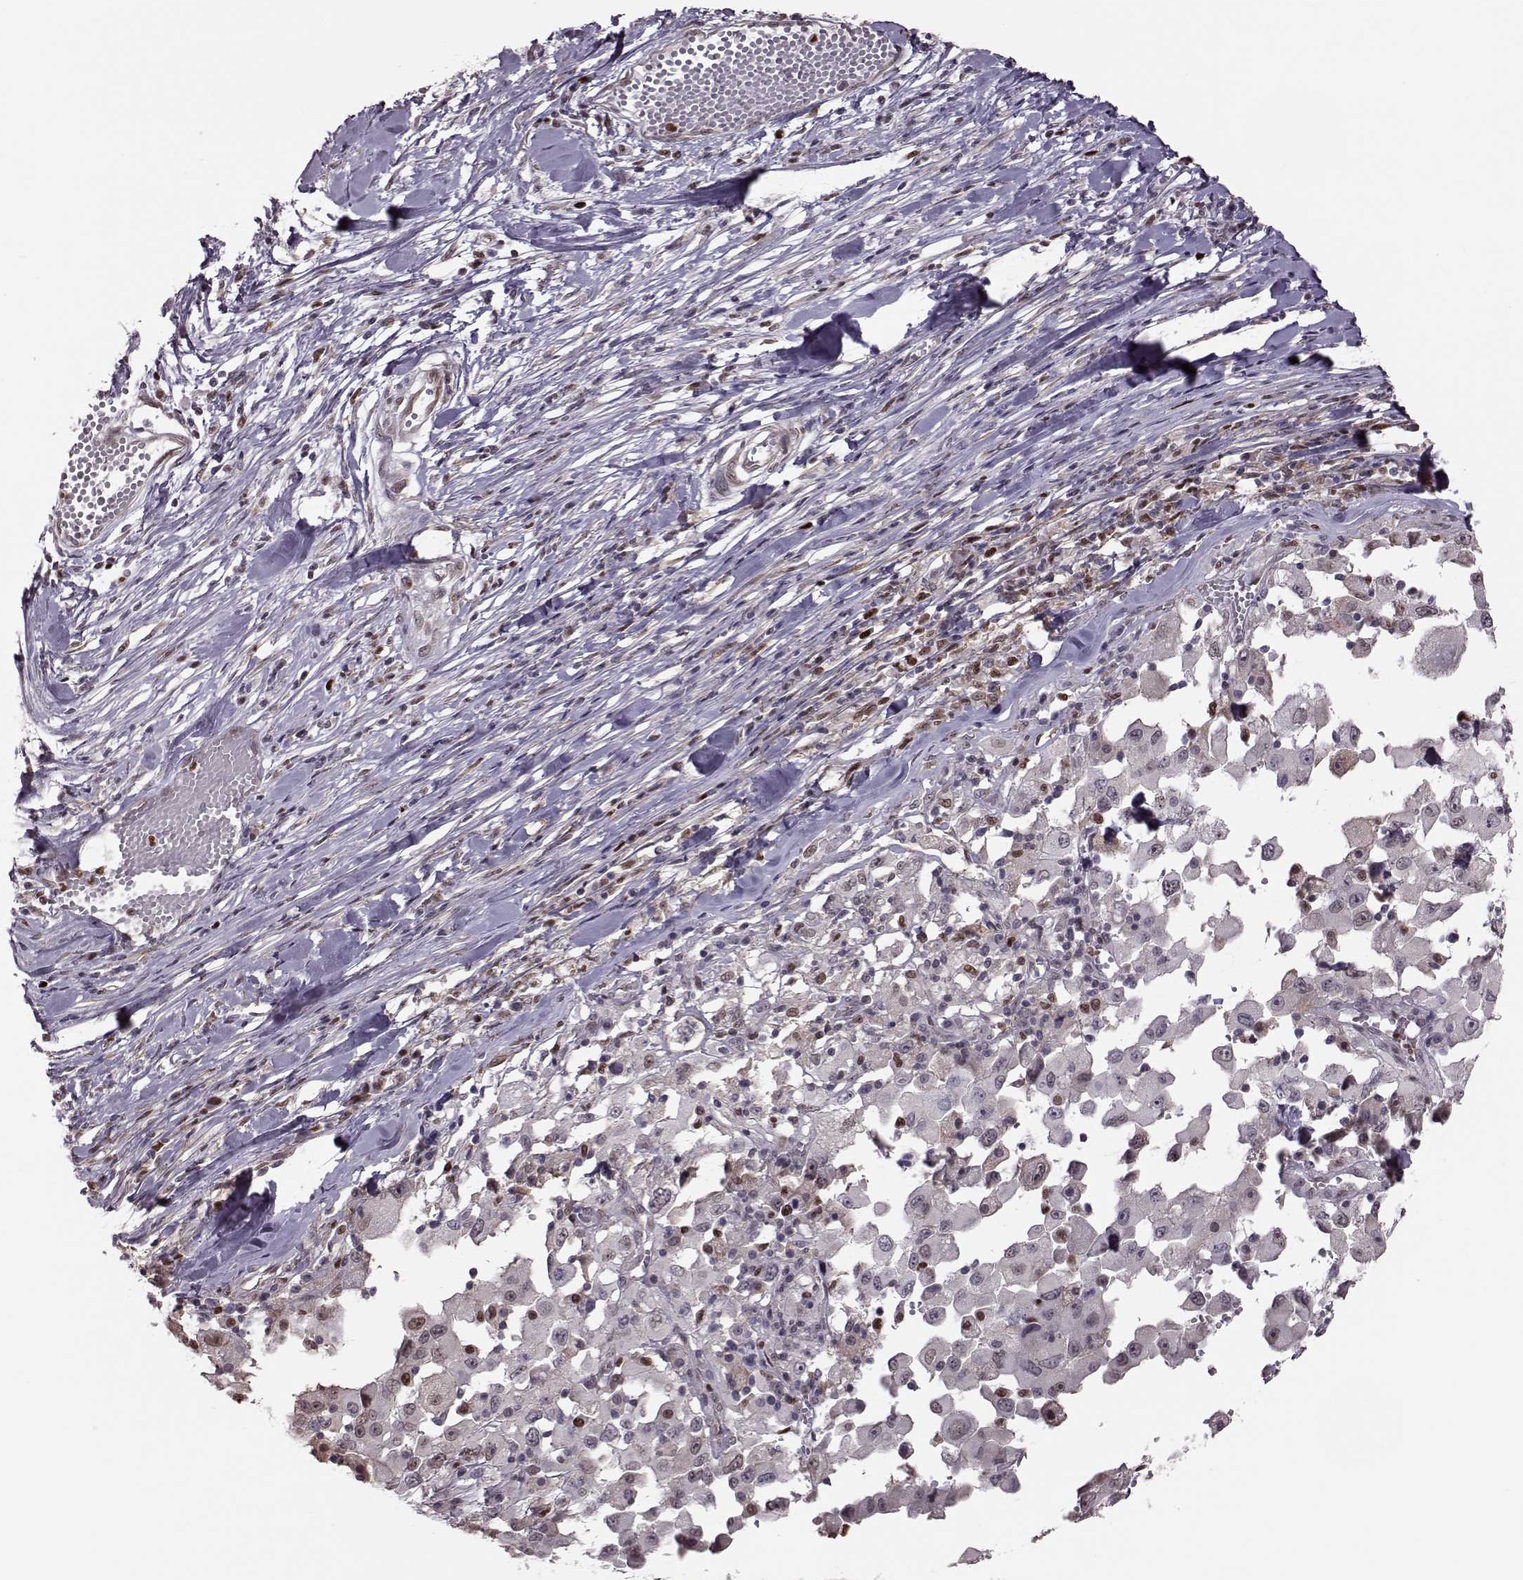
{"staining": {"intensity": "moderate", "quantity": "<25%", "location": "nuclear"}, "tissue": "melanoma", "cell_type": "Tumor cells", "image_type": "cancer", "snomed": [{"axis": "morphology", "description": "Malignant melanoma, Metastatic site"}, {"axis": "topography", "description": "Lymph node"}], "caption": "Malignant melanoma (metastatic site) stained with a brown dye displays moderate nuclear positive staining in approximately <25% of tumor cells.", "gene": "KLF6", "patient": {"sex": "male", "age": 50}}